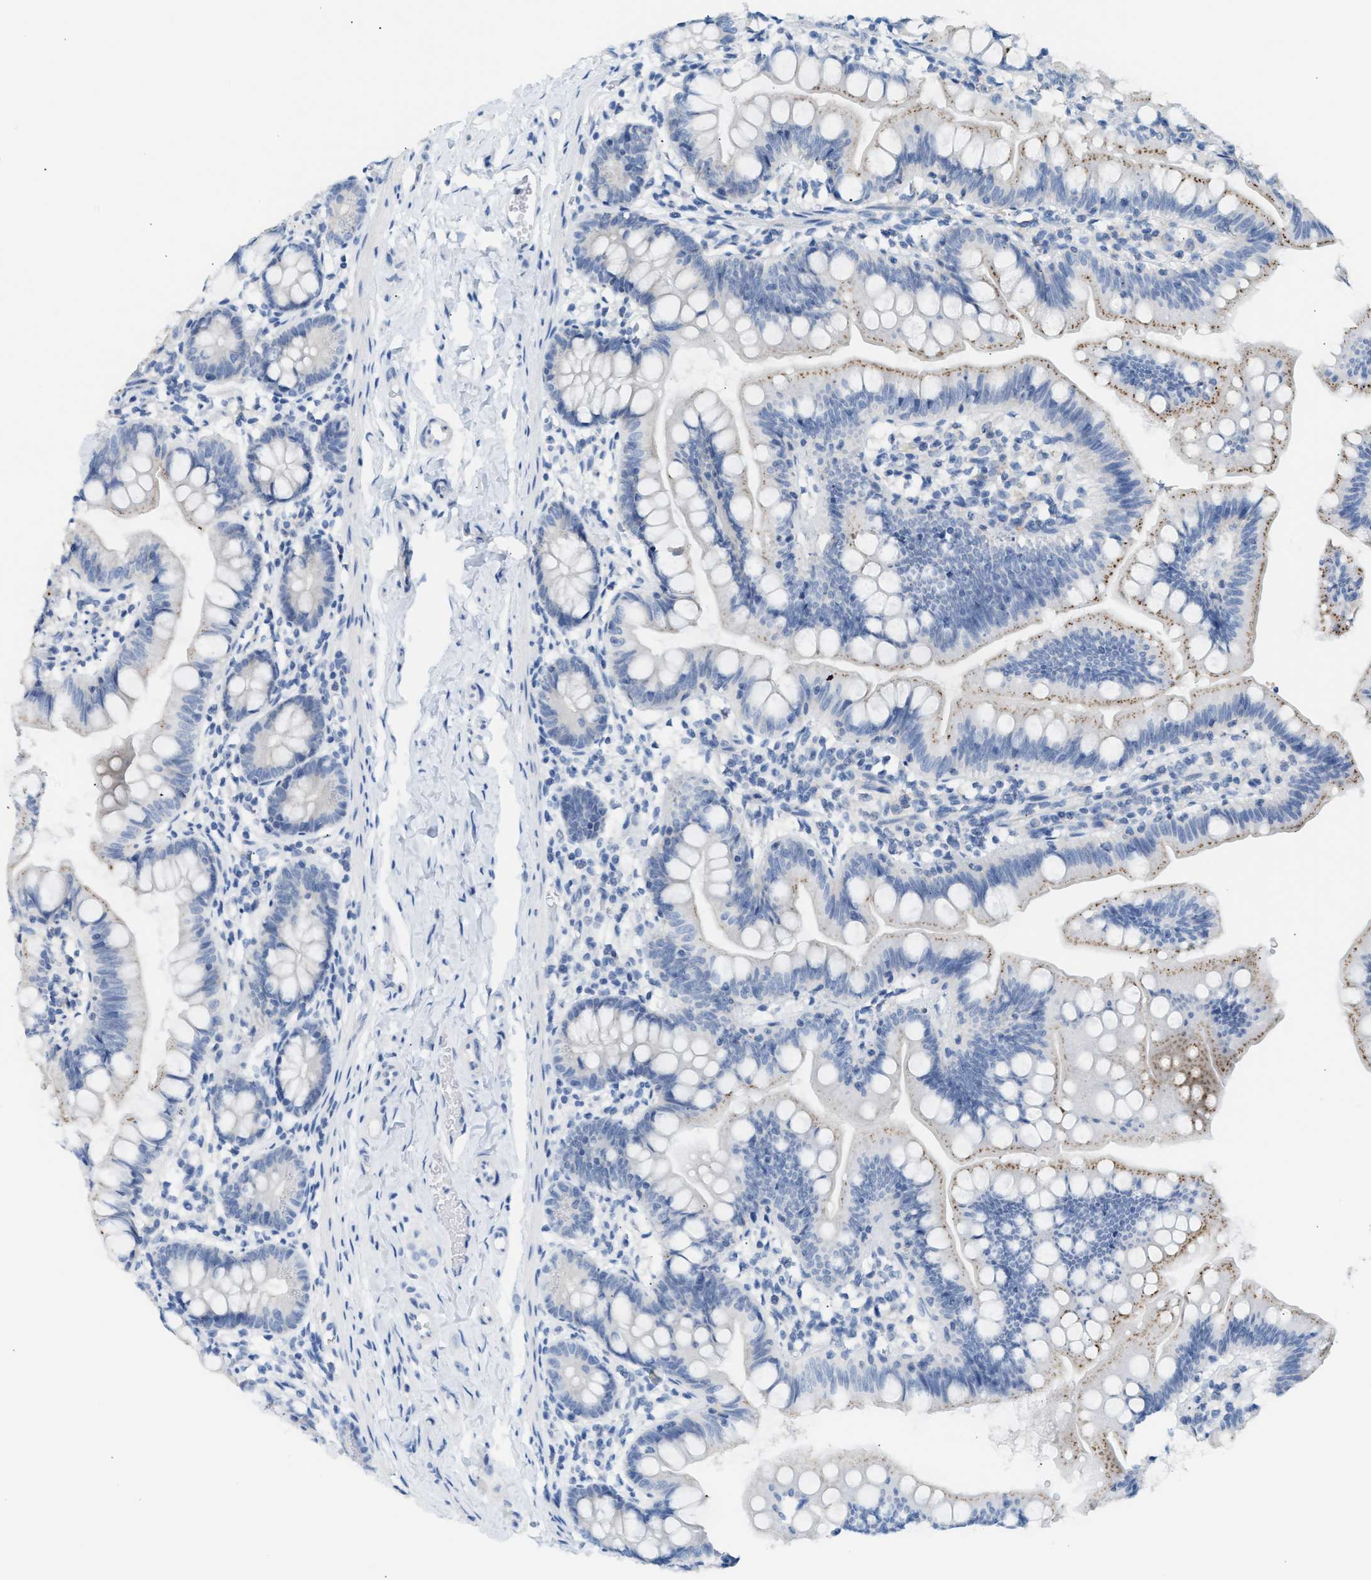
{"staining": {"intensity": "moderate", "quantity": "<25%", "location": "cytoplasmic/membranous"}, "tissue": "small intestine", "cell_type": "Glandular cells", "image_type": "normal", "snomed": [{"axis": "morphology", "description": "Normal tissue, NOS"}, {"axis": "topography", "description": "Small intestine"}], "caption": "Human small intestine stained for a protein (brown) demonstrates moderate cytoplasmic/membranous positive positivity in about <25% of glandular cells.", "gene": "ERBB2", "patient": {"sex": "male", "age": 7}}